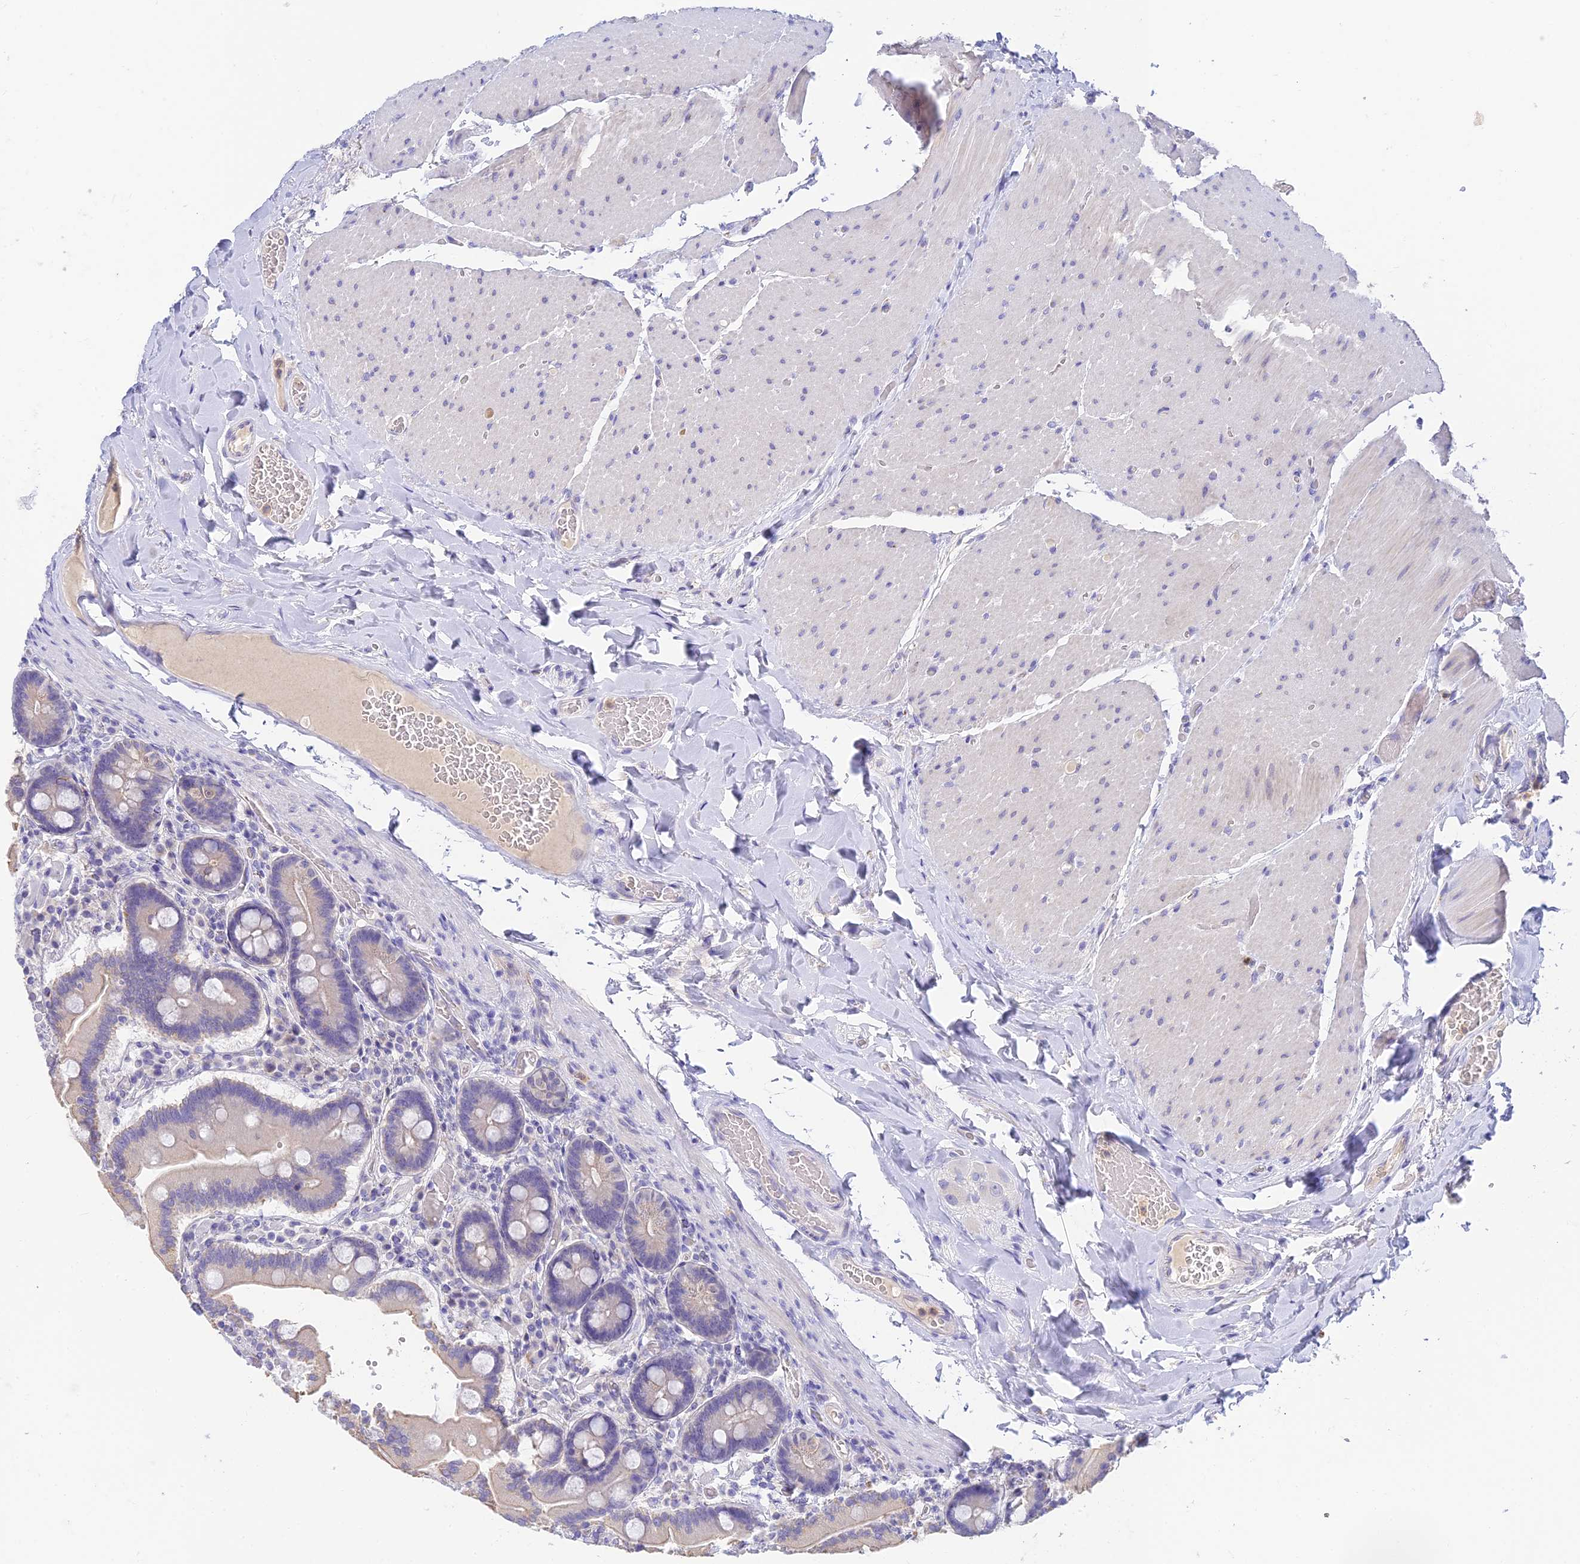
{"staining": {"intensity": "negative", "quantity": "none", "location": "none"}, "tissue": "duodenum", "cell_type": "Glandular cells", "image_type": "normal", "snomed": [{"axis": "morphology", "description": "Normal tissue, NOS"}, {"axis": "topography", "description": "Duodenum"}], "caption": "A histopathology image of human duodenum is negative for staining in glandular cells. (Brightfield microscopy of DAB immunohistochemistry (IHC) at high magnification).", "gene": "INTS13", "patient": {"sex": "female", "age": 62}}